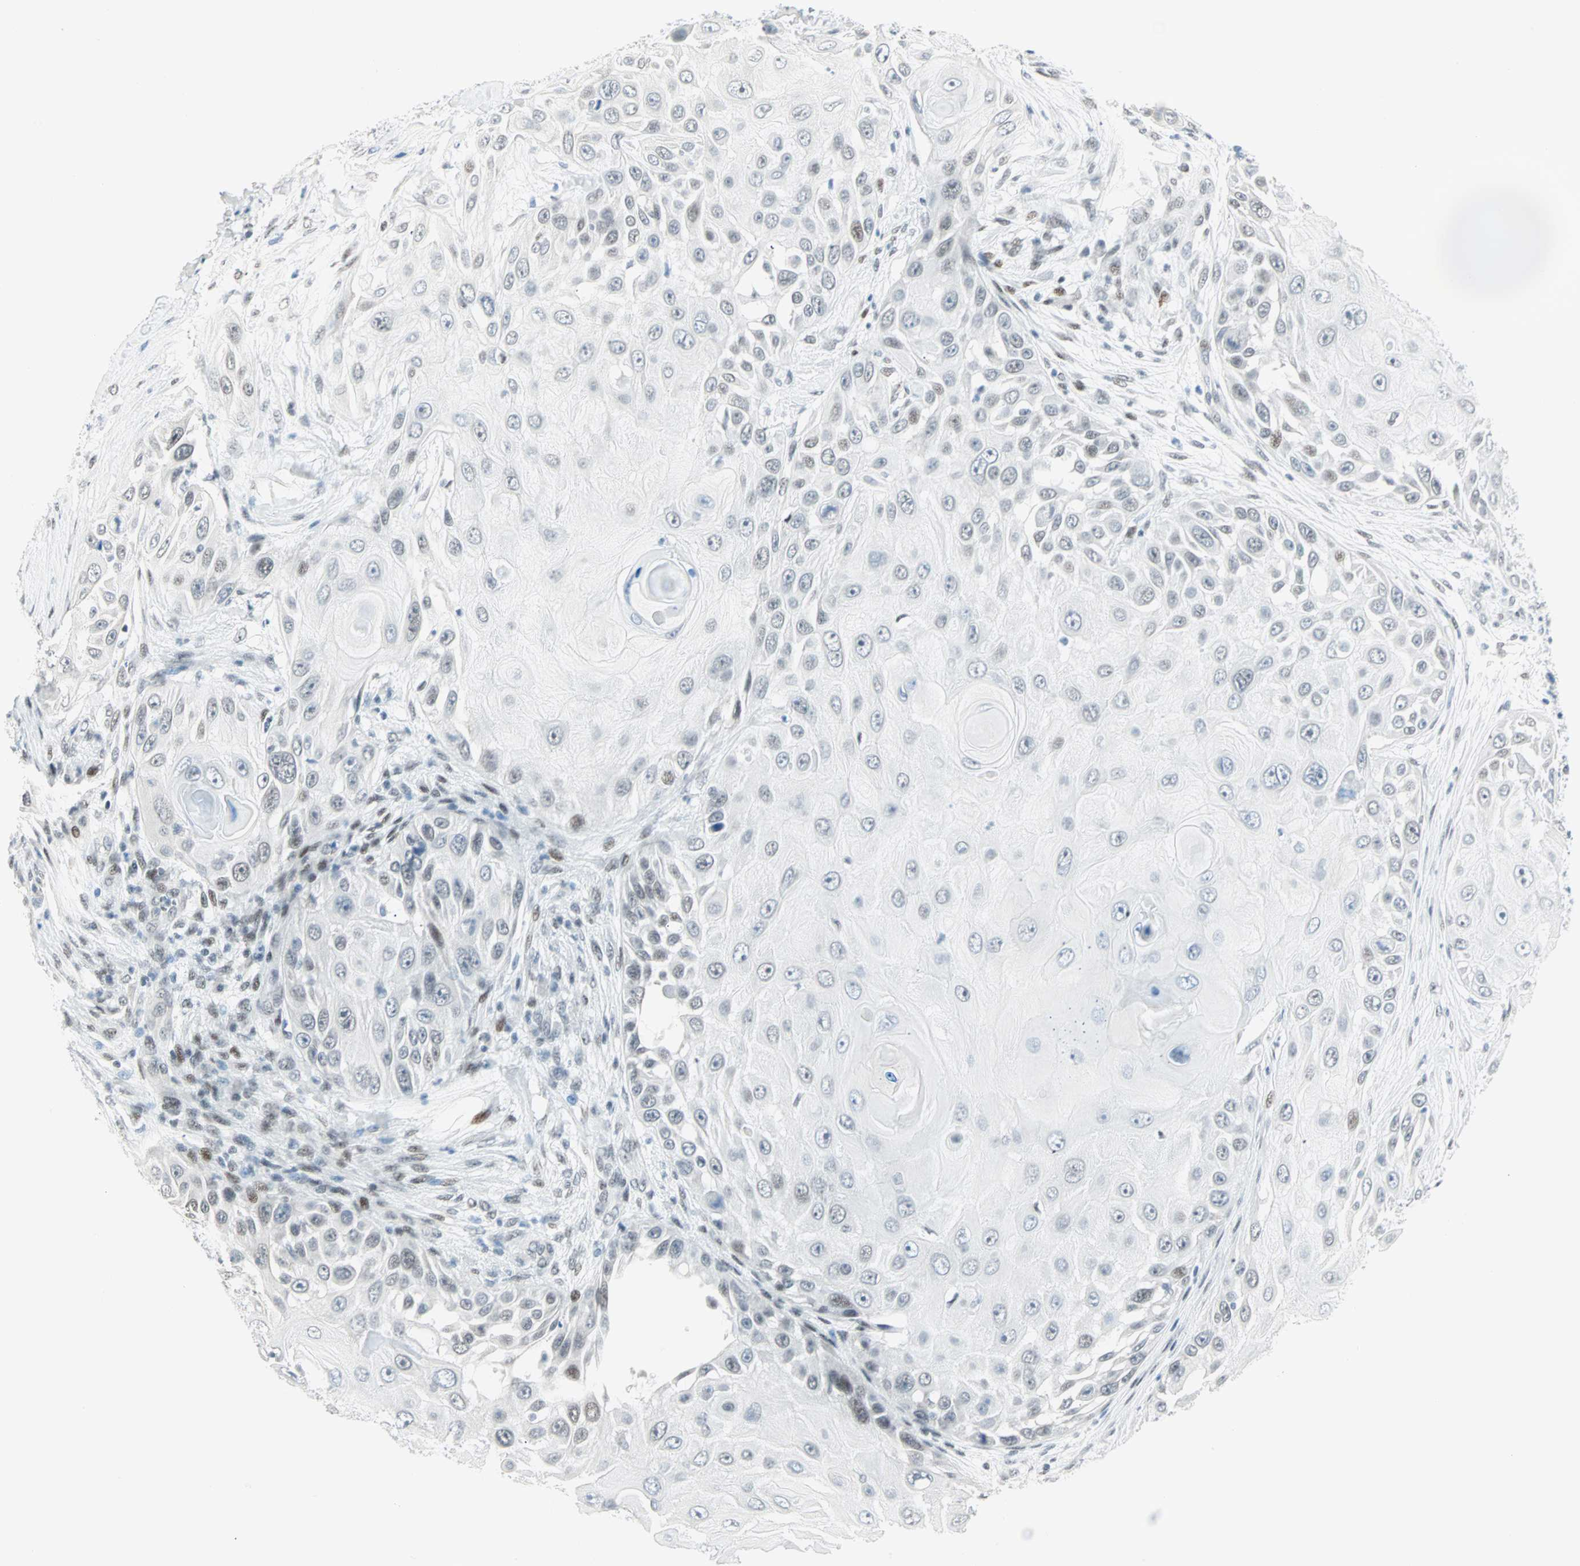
{"staining": {"intensity": "weak", "quantity": "<25%", "location": "nuclear"}, "tissue": "skin cancer", "cell_type": "Tumor cells", "image_type": "cancer", "snomed": [{"axis": "morphology", "description": "Squamous cell carcinoma, NOS"}, {"axis": "topography", "description": "Skin"}], "caption": "Immunohistochemistry (IHC) histopathology image of neoplastic tissue: skin cancer (squamous cell carcinoma) stained with DAB reveals no significant protein staining in tumor cells. Brightfield microscopy of immunohistochemistry stained with DAB (brown) and hematoxylin (blue), captured at high magnification.", "gene": "PKNOX1", "patient": {"sex": "female", "age": 44}}